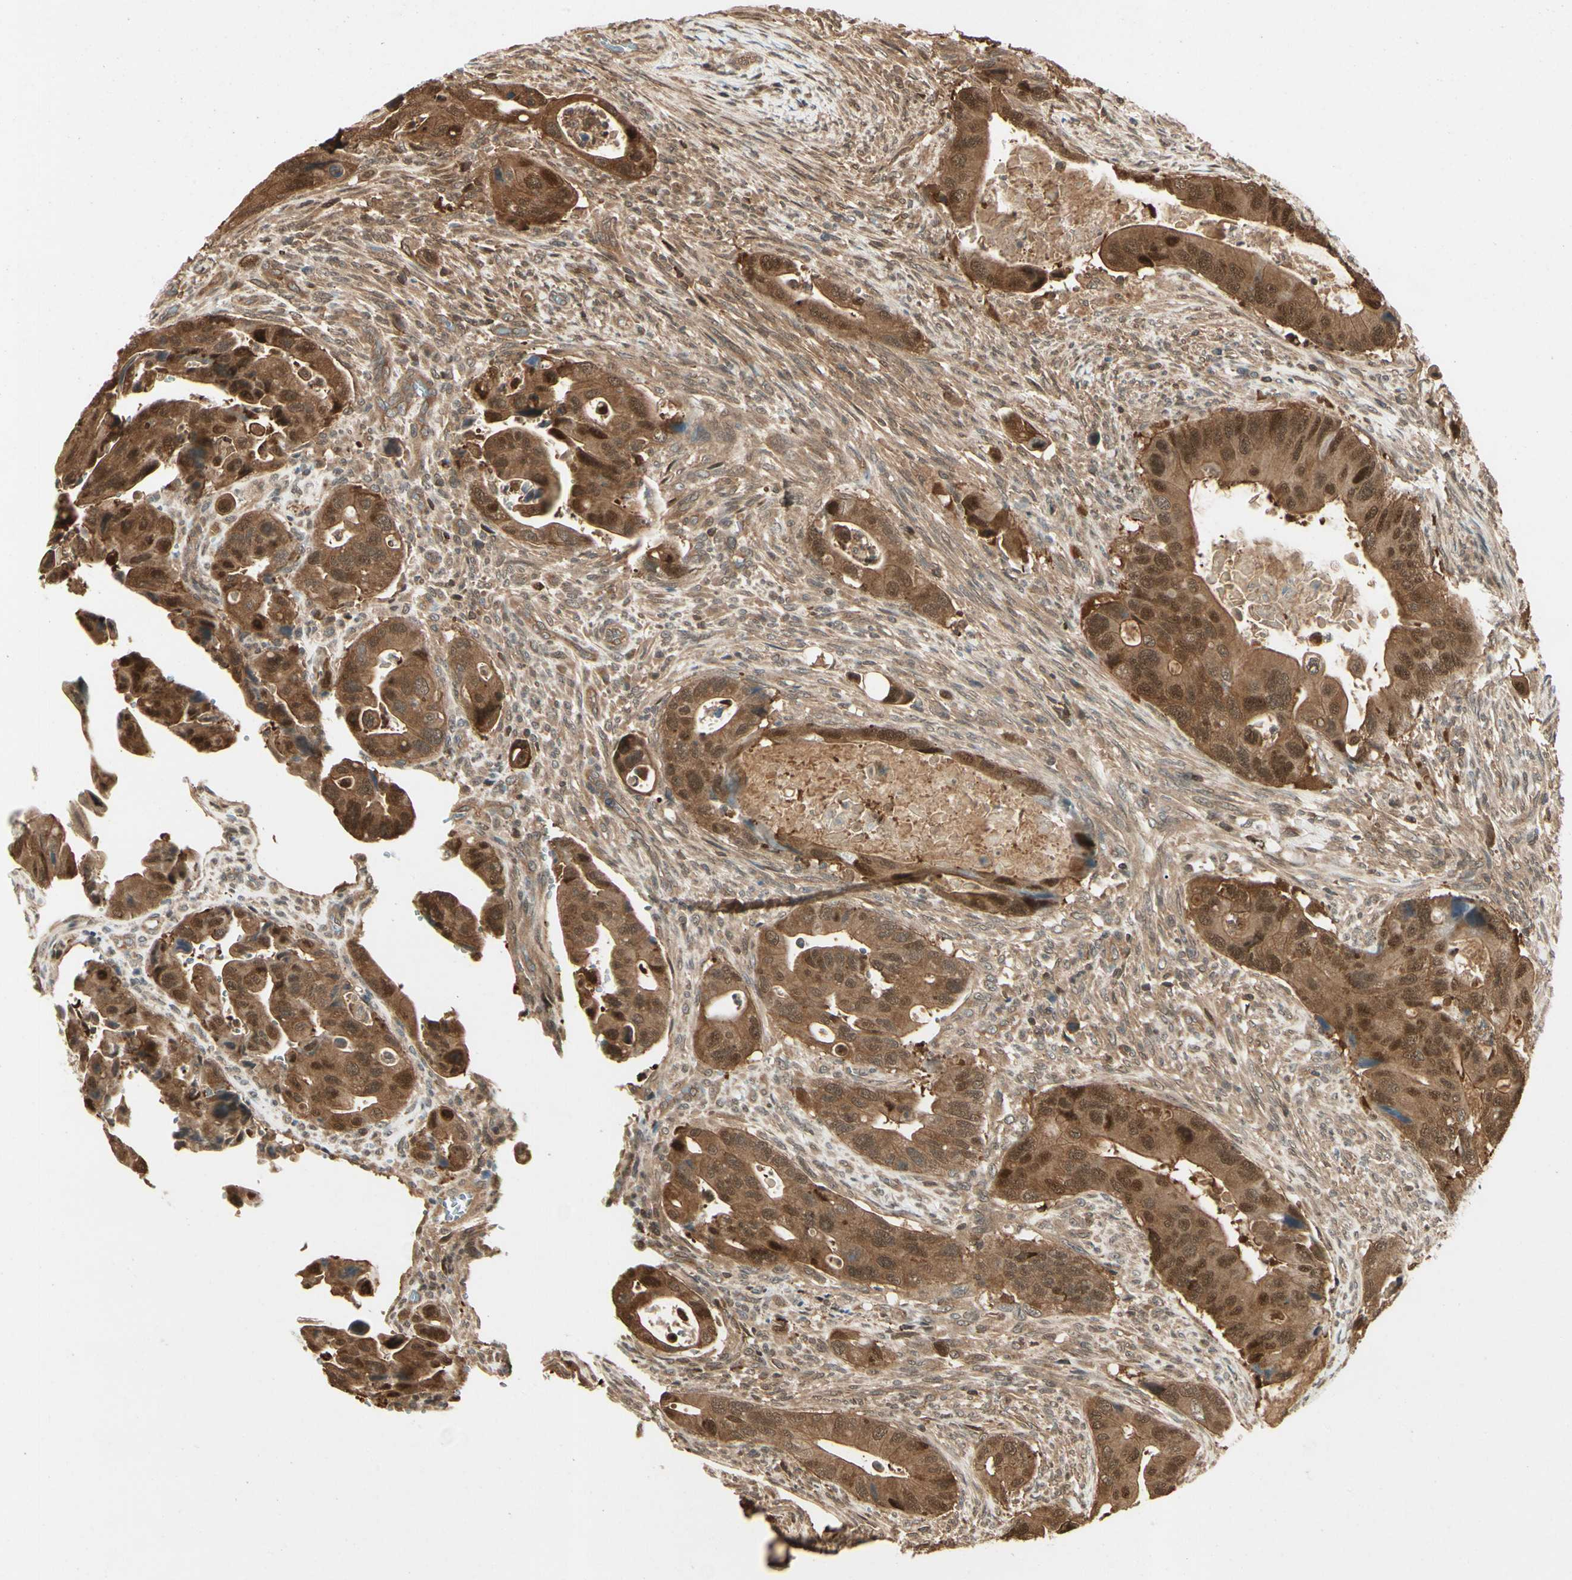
{"staining": {"intensity": "strong", "quantity": ">75%", "location": "cytoplasmic/membranous,nuclear"}, "tissue": "colorectal cancer", "cell_type": "Tumor cells", "image_type": "cancer", "snomed": [{"axis": "morphology", "description": "Adenocarcinoma, NOS"}, {"axis": "topography", "description": "Rectum"}], "caption": "Protein positivity by immunohistochemistry (IHC) reveals strong cytoplasmic/membranous and nuclear staining in about >75% of tumor cells in colorectal adenocarcinoma.", "gene": "YWHAQ", "patient": {"sex": "female", "age": 57}}